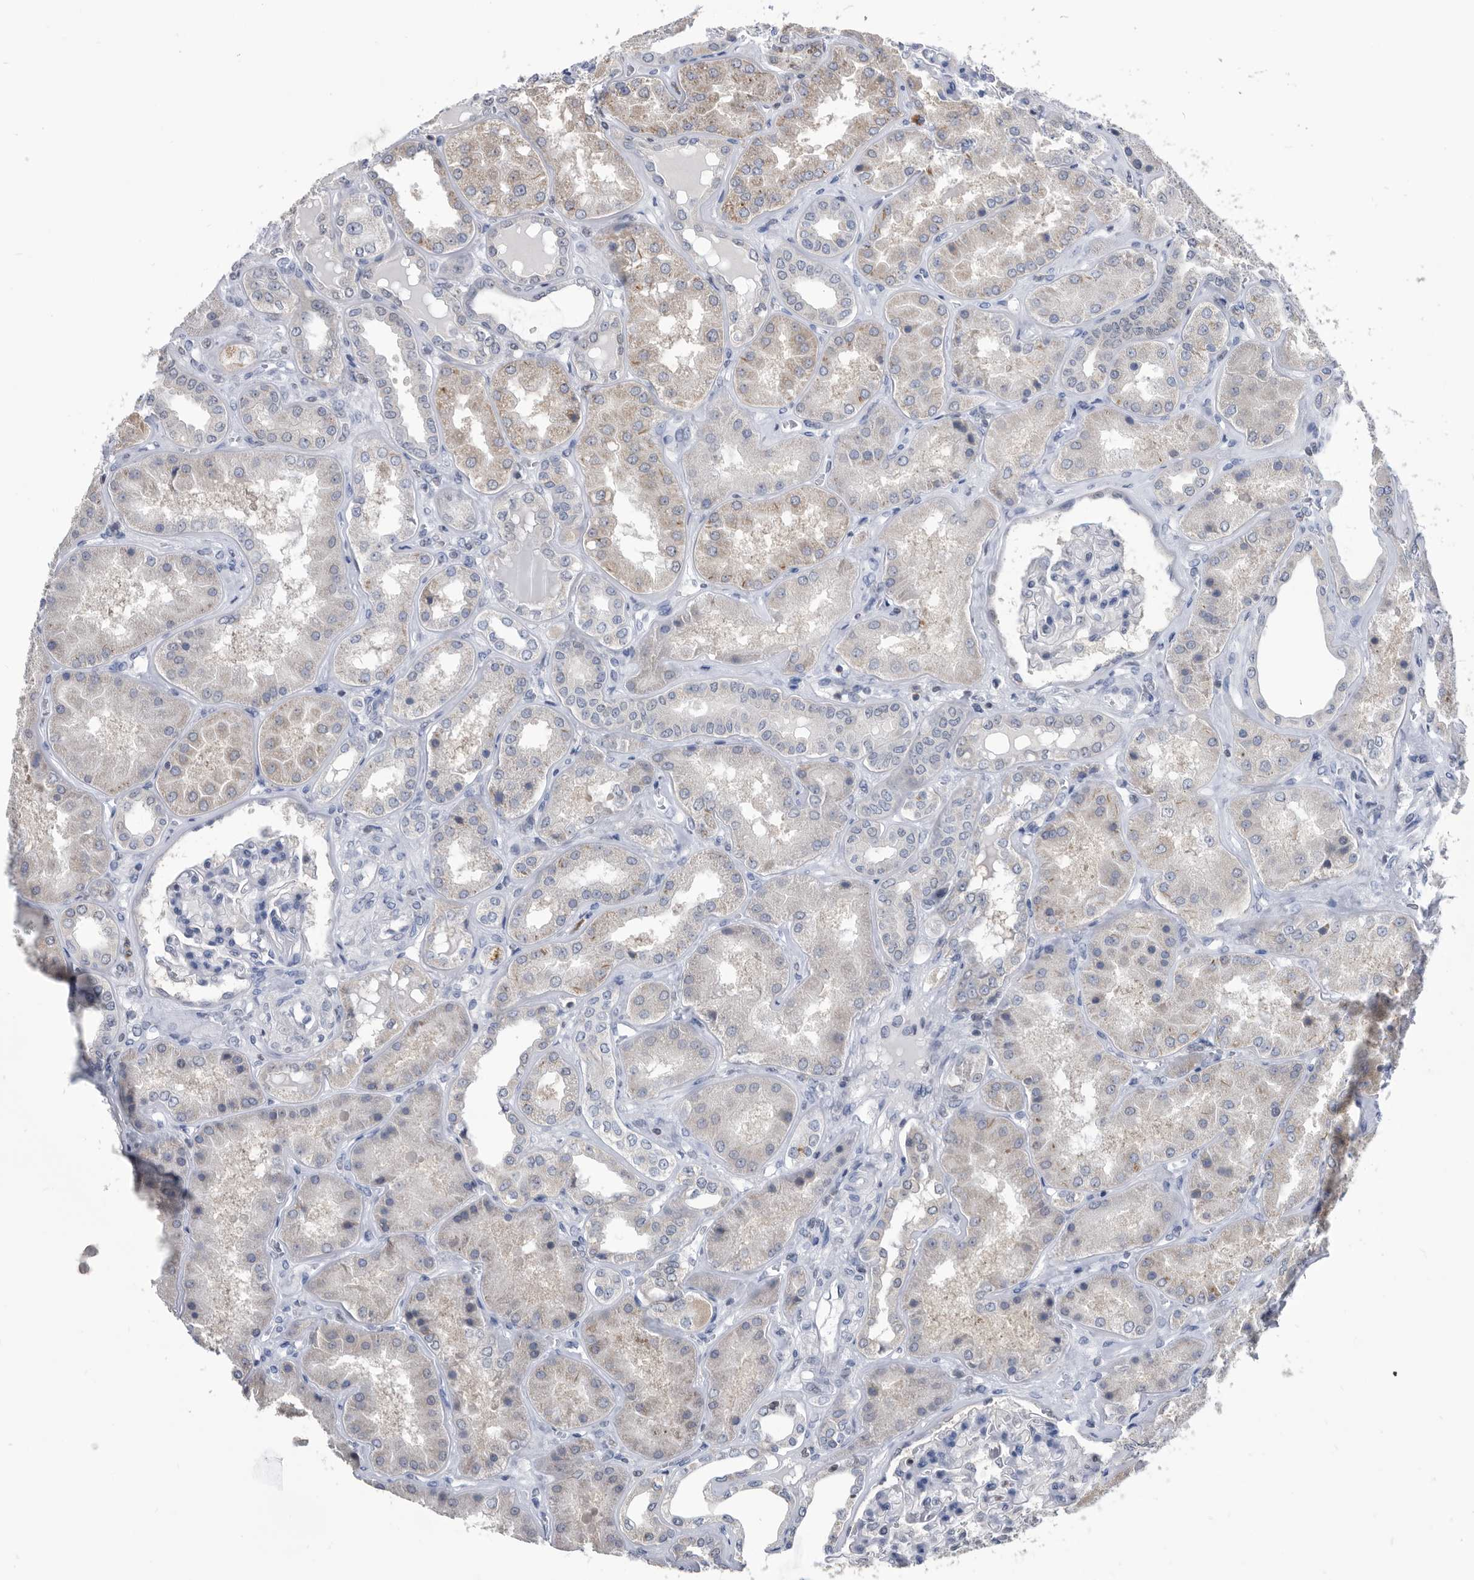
{"staining": {"intensity": "negative", "quantity": "none", "location": "none"}, "tissue": "kidney", "cell_type": "Cells in glomeruli", "image_type": "normal", "snomed": [{"axis": "morphology", "description": "Normal tissue, NOS"}, {"axis": "topography", "description": "Kidney"}], "caption": "IHC micrograph of benign kidney stained for a protein (brown), which displays no positivity in cells in glomeruli. (DAB (3,3'-diaminobenzidine) IHC, high magnification).", "gene": "TSTD1", "patient": {"sex": "female", "age": 56}}